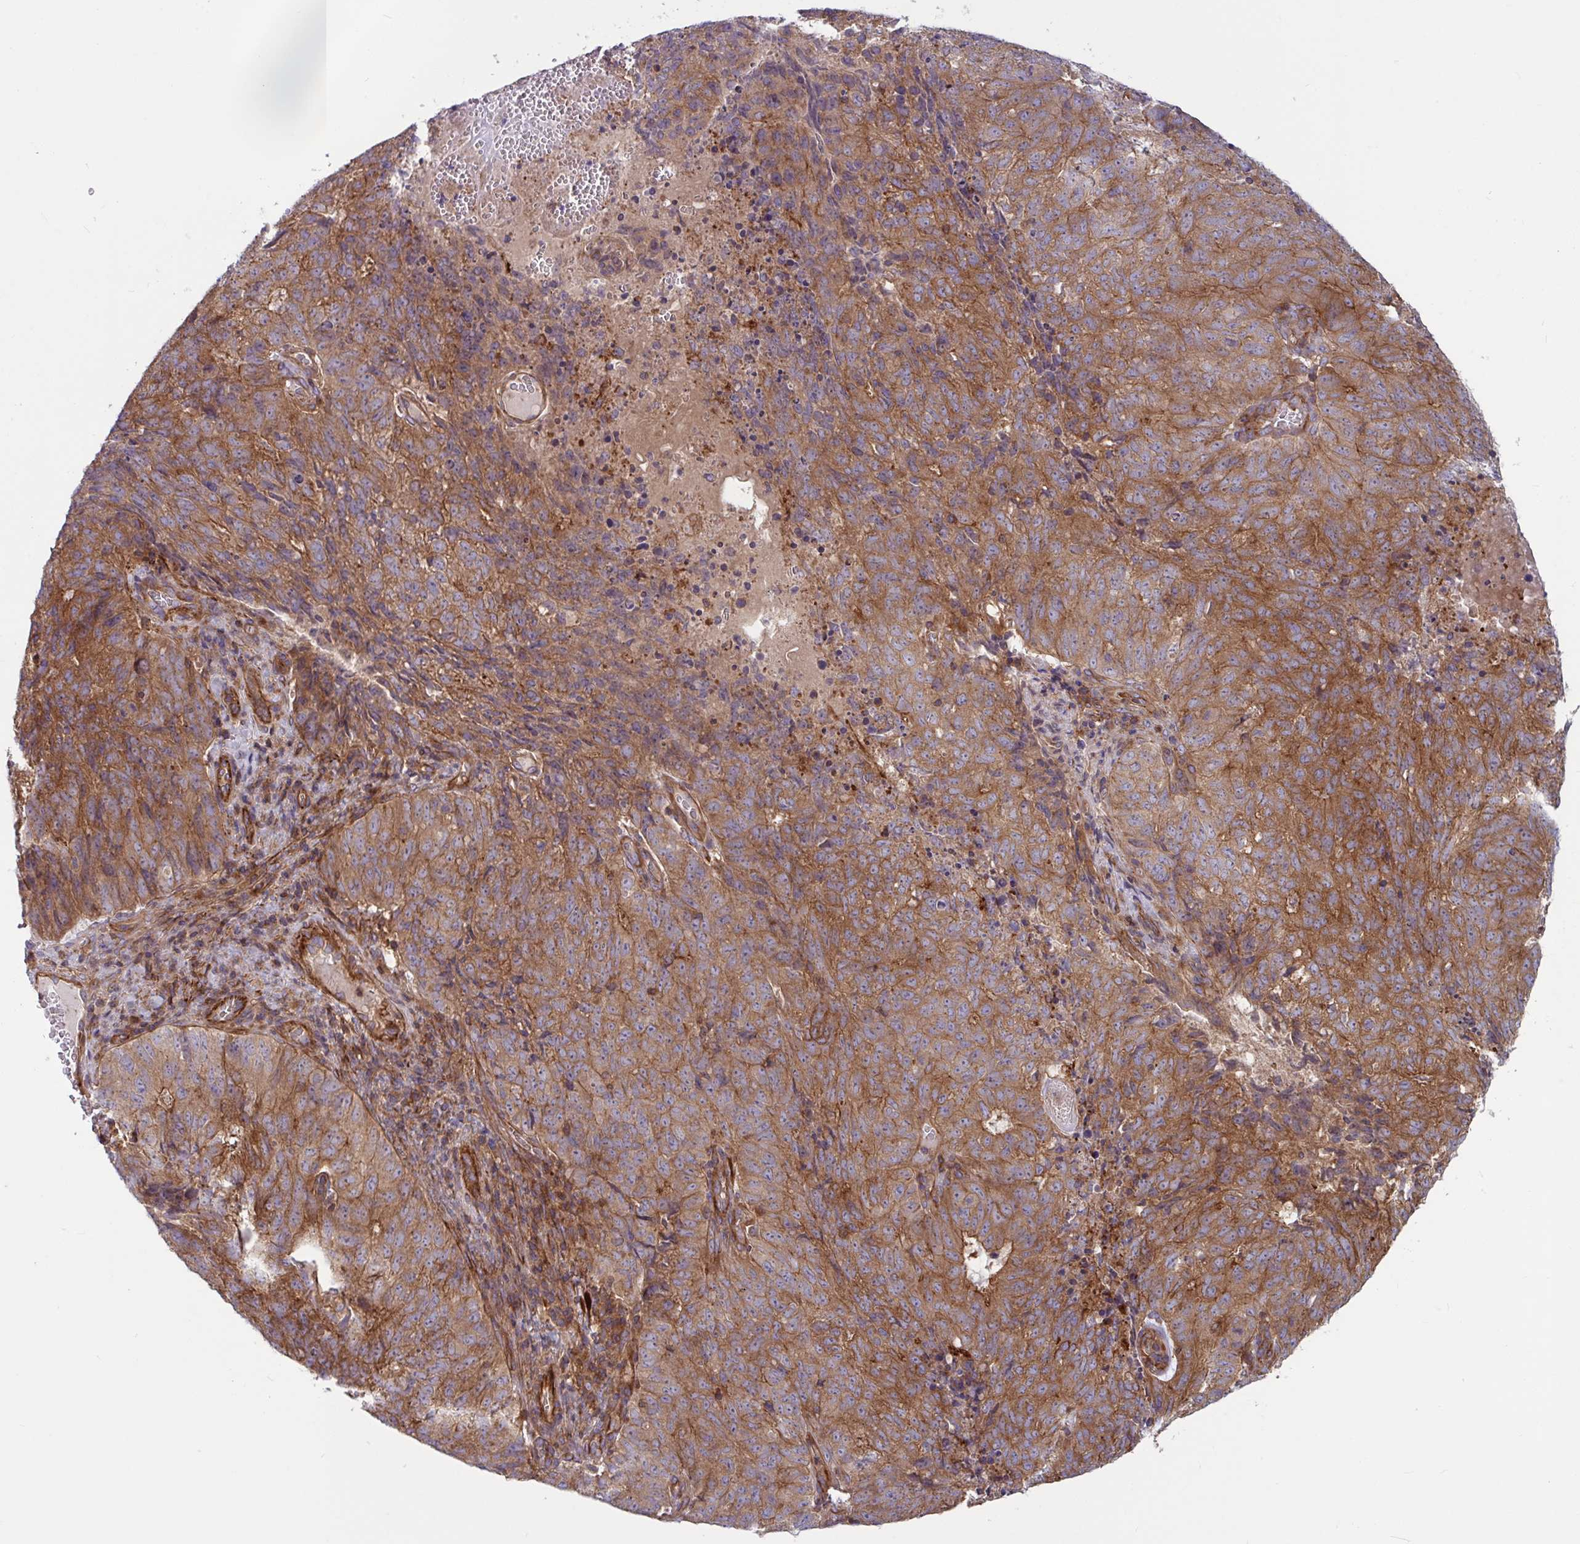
{"staining": {"intensity": "moderate", "quantity": ">75%", "location": "cytoplasmic/membranous"}, "tissue": "cervical cancer", "cell_type": "Tumor cells", "image_type": "cancer", "snomed": [{"axis": "morphology", "description": "Adenocarcinoma, NOS"}, {"axis": "topography", "description": "Cervix"}], "caption": "Tumor cells exhibit moderate cytoplasmic/membranous staining in approximately >75% of cells in cervical adenocarcinoma. (brown staining indicates protein expression, while blue staining denotes nuclei).", "gene": "TANK", "patient": {"sex": "female", "age": 38}}